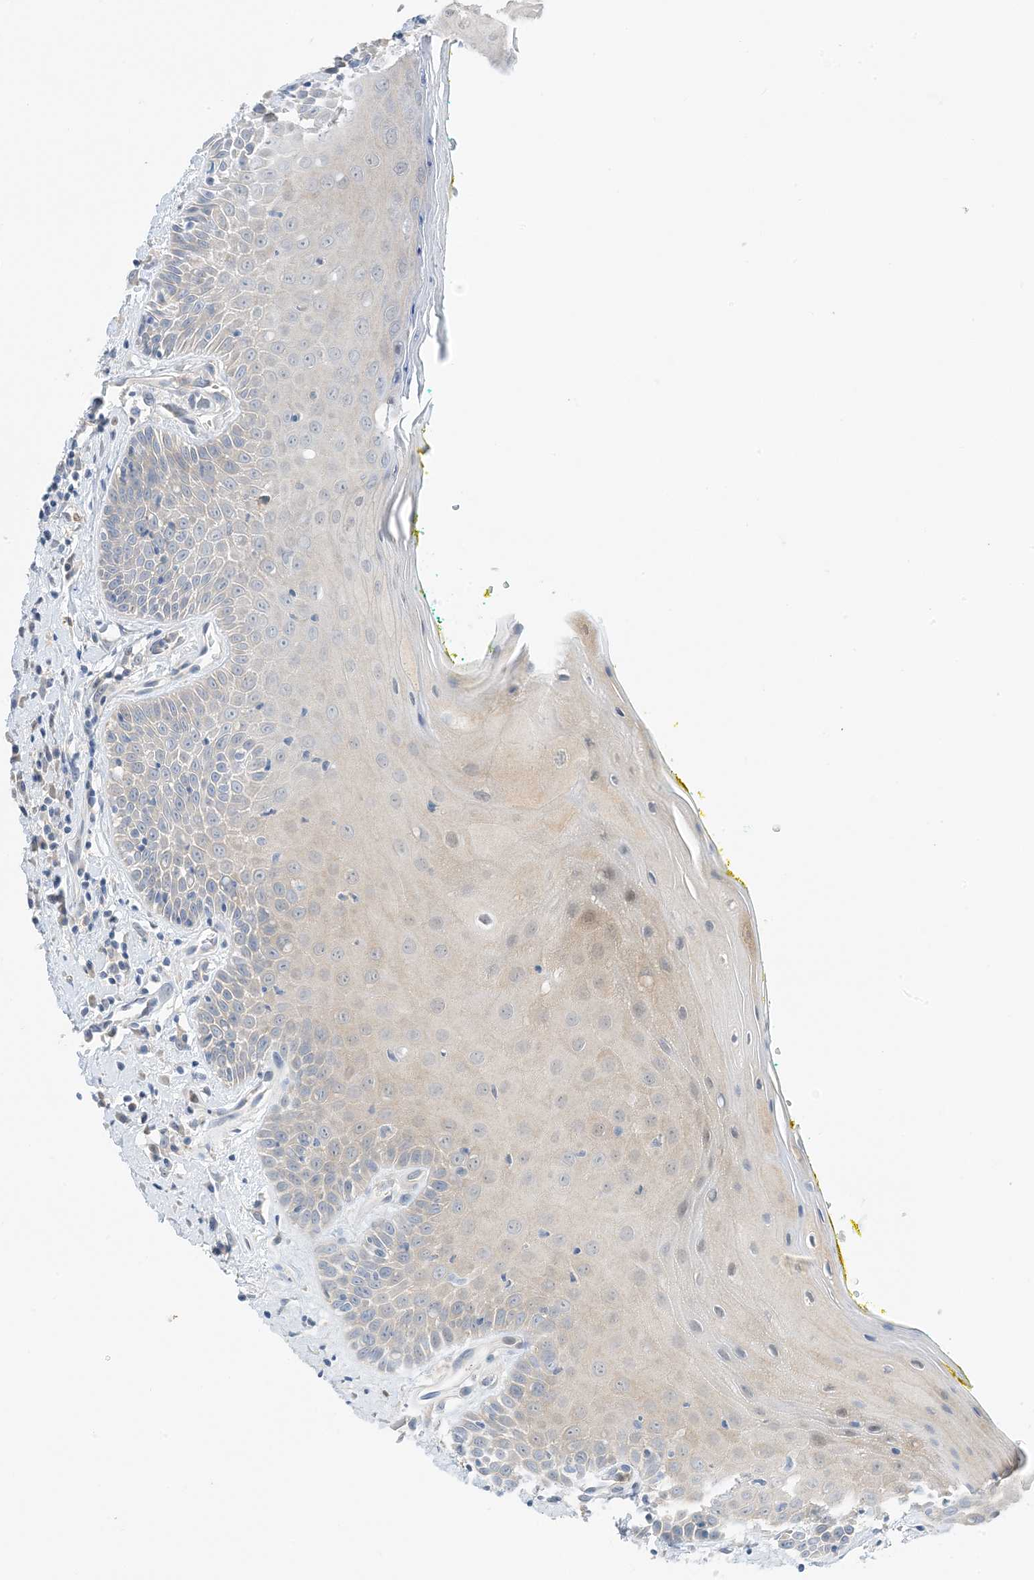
{"staining": {"intensity": "moderate", "quantity": "25%-75%", "location": "cytoplasmic/membranous"}, "tissue": "oral mucosa", "cell_type": "Squamous epithelial cells", "image_type": "normal", "snomed": [{"axis": "morphology", "description": "Normal tissue, NOS"}, {"axis": "morphology", "description": "Squamous cell carcinoma, NOS"}, {"axis": "topography", "description": "Oral tissue"}, {"axis": "topography", "description": "Head-Neck"}], "caption": "Immunohistochemistry (IHC) of benign human oral mucosa exhibits medium levels of moderate cytoplasmic/membranous staining in approximately 25%-75% of squamous epithelial cells. The staining was performed using DAB (3,3'-diaminobenzidine), with brown indicating positive protein expression. Nuclei are stained blue with hematoxylin.", "gene": "KIFBP", "patient": {"sex": "female", "age": 70}}